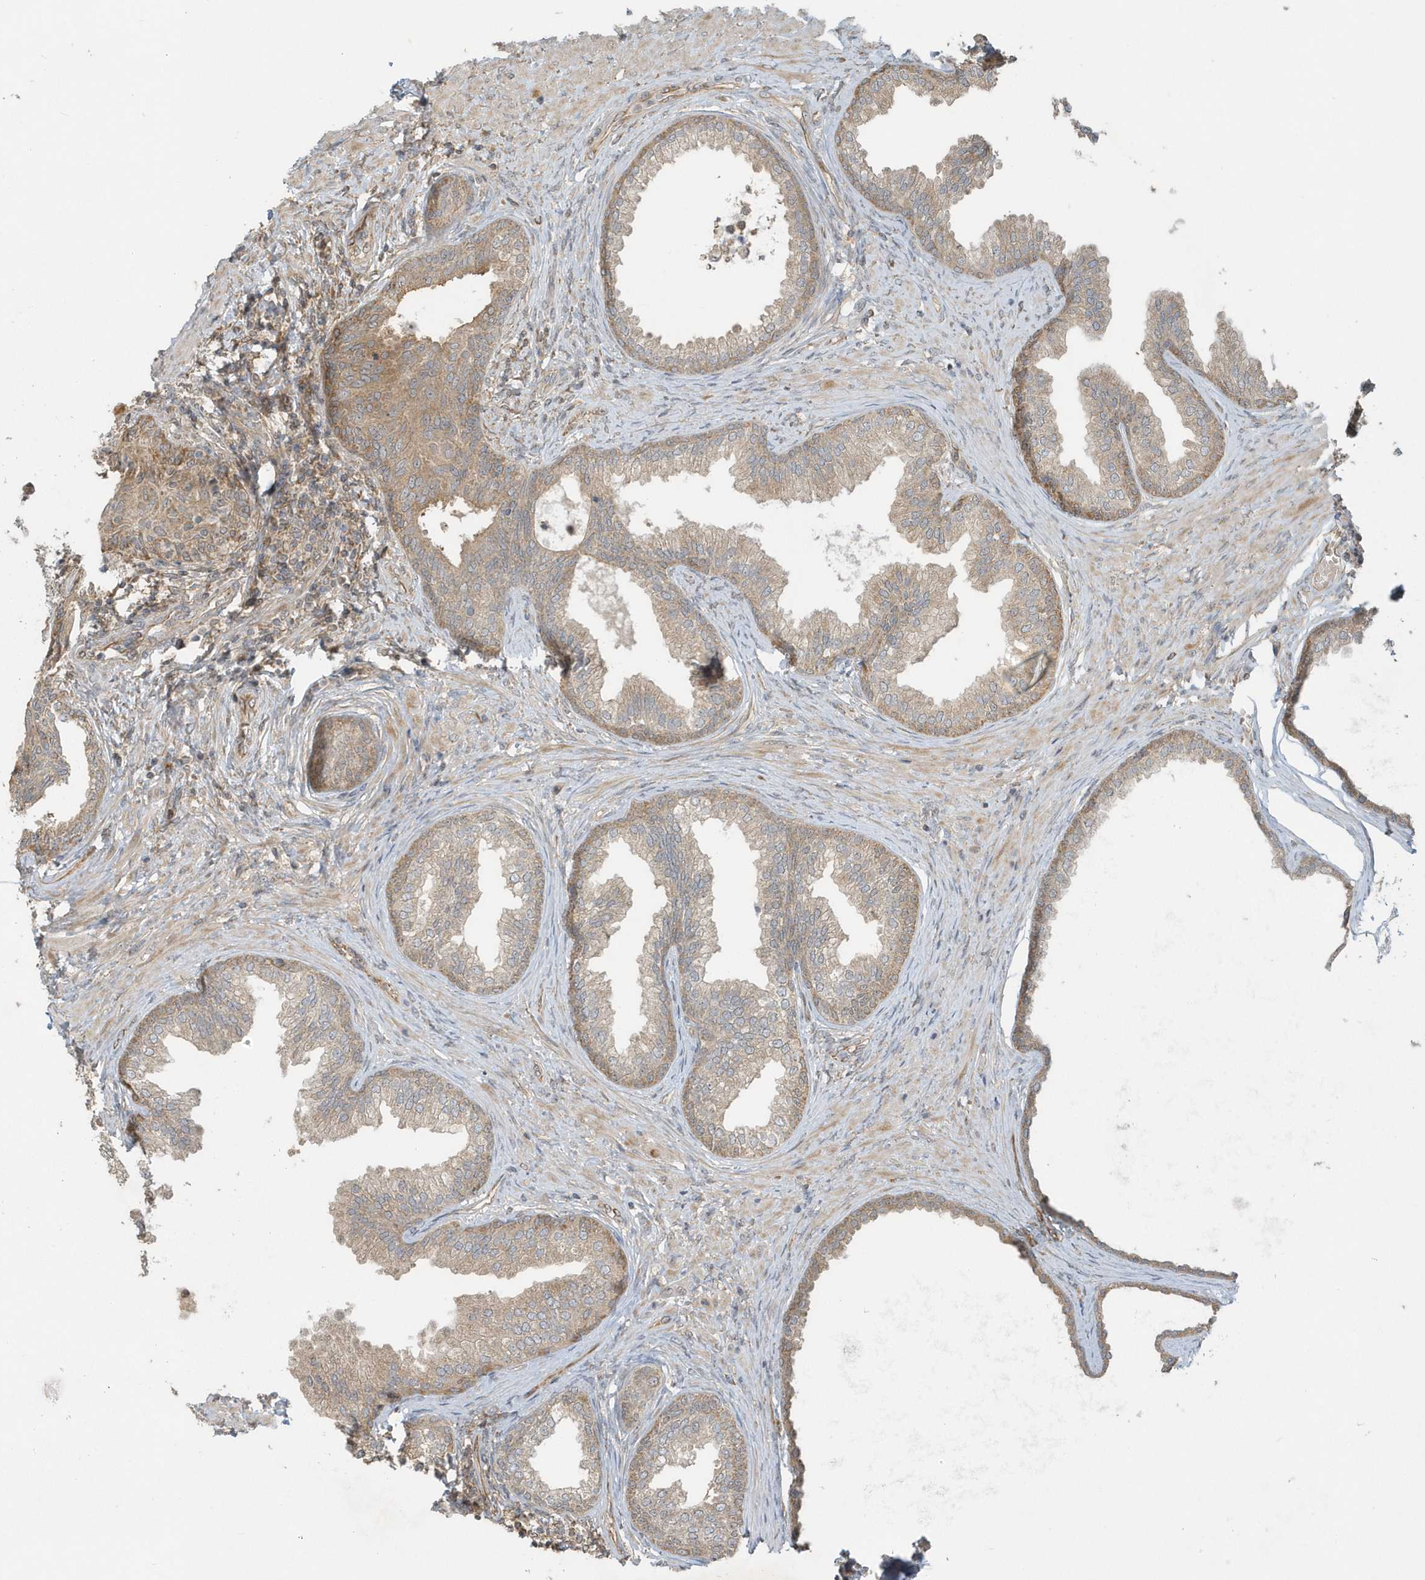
{"staining": {"intensity": "weak", "quantity": ">75%", "location": "cytoplasmic/membranous"}, "tissue": "prostate", "cell_type": "Glandular cells", "image_type": "normal", "snomed": [{"axis": "morphology", "description": "Normal tissue, NOS"}, {"axis": "topography", "description": "Prostate"}], "caption": "Immunohistochemical staining of normal prostate displays >75% levels of weak cytoplasmic/membranous protein expression in approximately >75% of glandular cells.", "gene": "THG1L", "patient": {"sex": "male", "age": 76}}